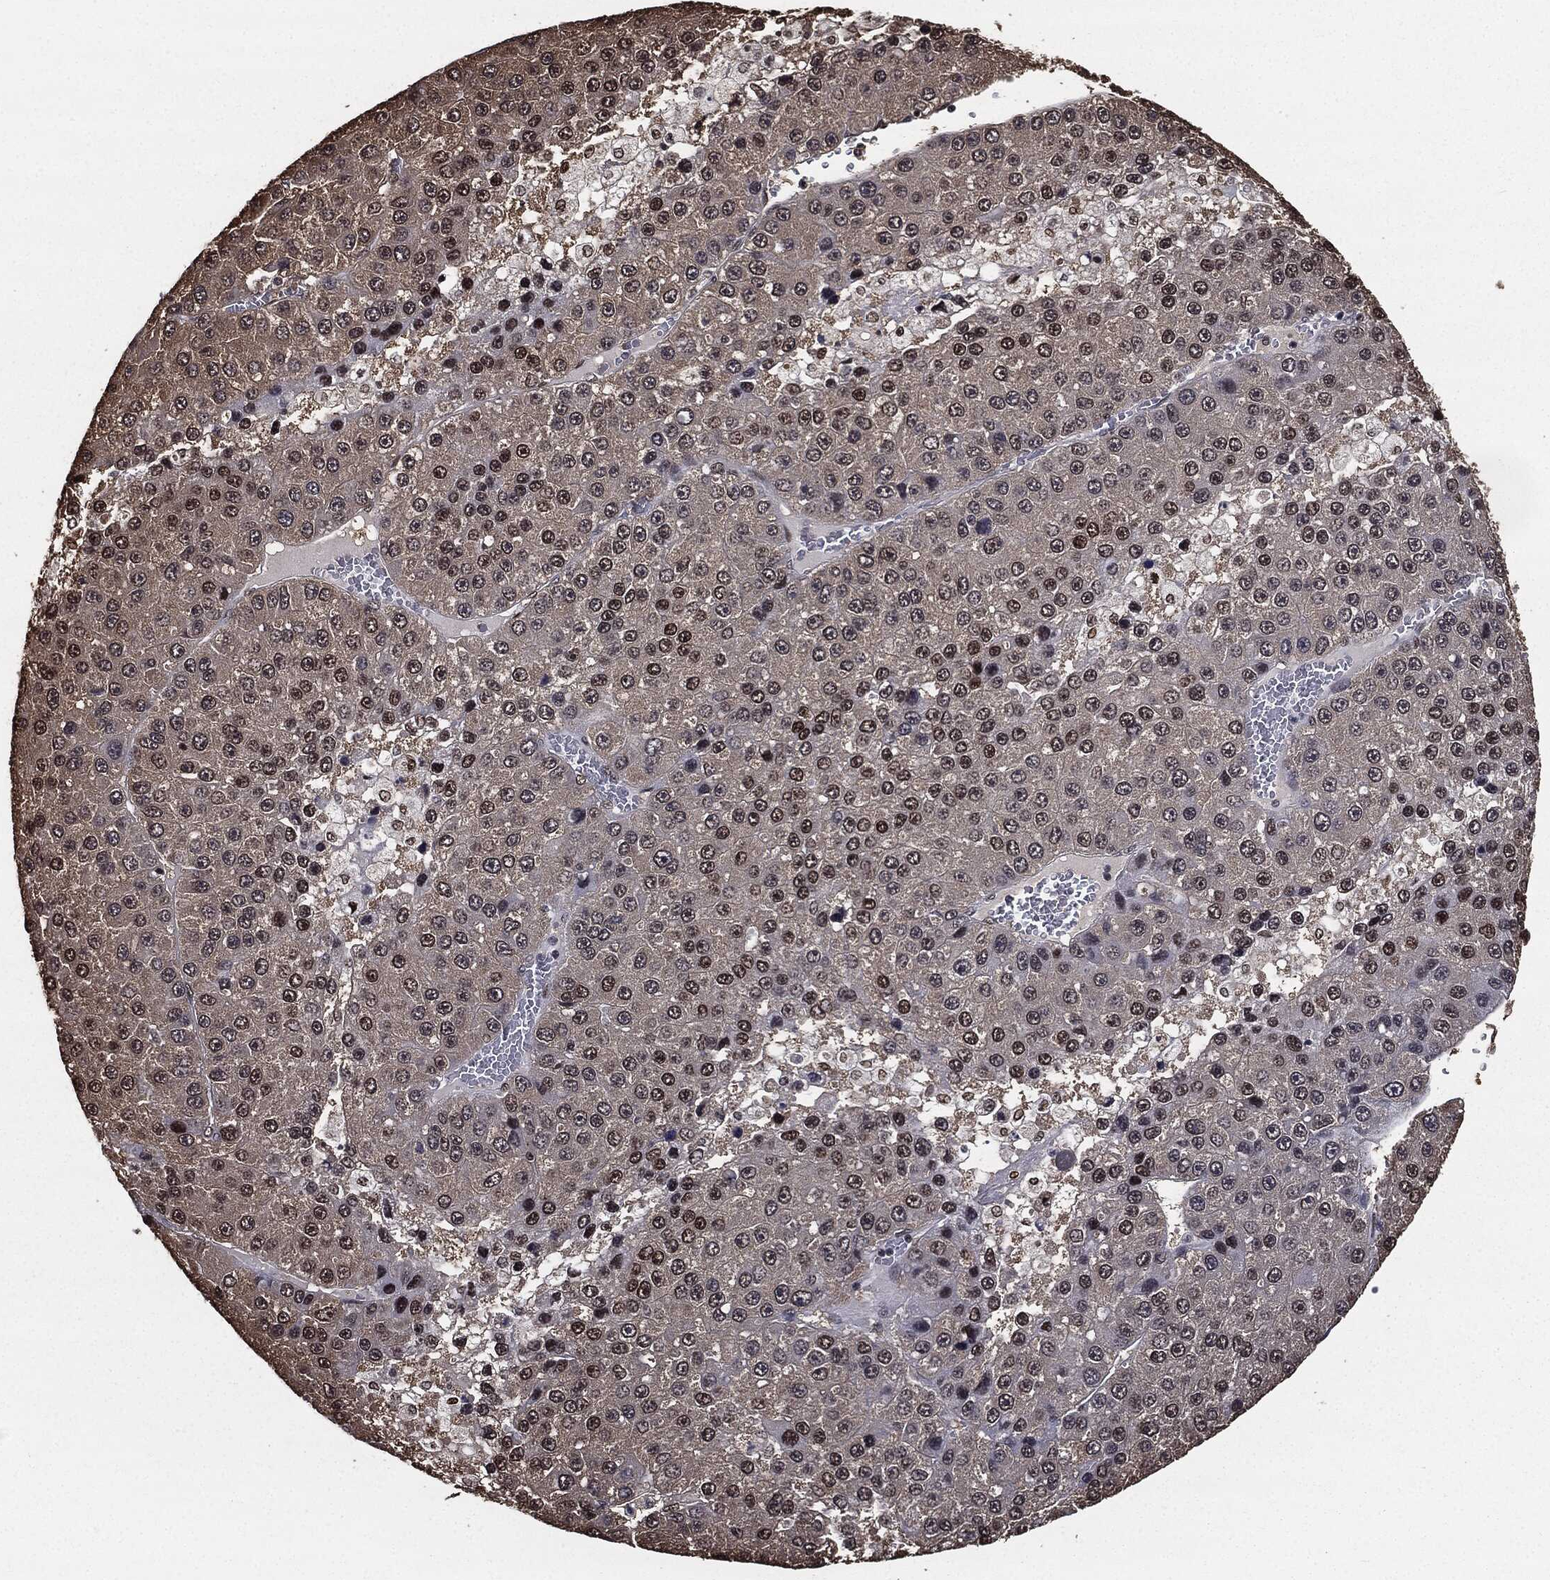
{"staining": {"intensity": "strong", "quantity": "<25%", "location": "nuclear"}, "tissue": "liver cancer", "cell_type": "Tumor cells", "image_type": "cancer", "snomed": [{"axis": "morphology", "description": "Carcinoma, Hepatocellular, NOS"}, {"axis": "topography", "description": "Liver"}], "caption": "Immunohistochemistry (DAB (3,3'-diaminobenzidine)) staining of liver hepatocellular carcinoma reveals strong nuclear protein staining in approximately <25% of tumor cells.", "gene": "JUN", "patient": {"sex": "female", "age": 73}}